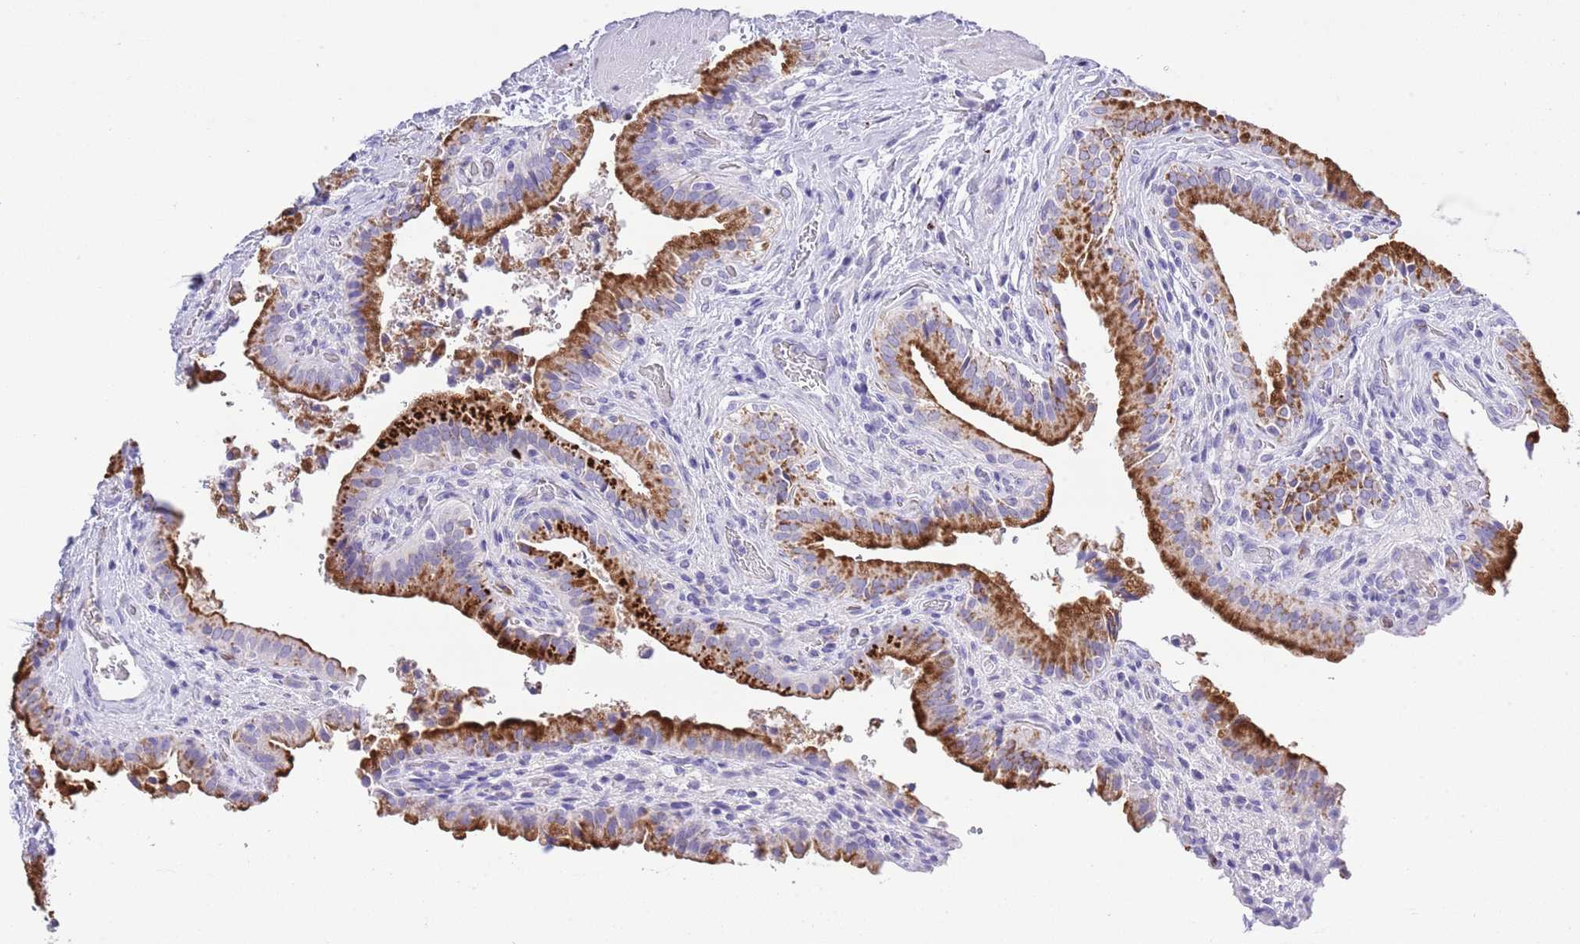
{"staining": {"intensity": "strong", "quantity": "25%-75%", "location": "cytoplasmic/membranous"}, "tissue": "gallbladder", "cell_type": "Glandular cells", "image_type": "normal", "snomed": [{"axis": "morphology", "description": "Normal tissue, NOS"}, {"axis": "topography", "description": "Gallbladder"}], "caption": "Immunohistochemistry image of unremarkable gallbladder: gallbladder stained using immunohistochemistry demonstrates high levels of strong protein expression localized specifically in the cytoplasmic/membranous of glandular cells, appearing as a cytoplasmic/membranous brown color.", "gene": "OR2Z1", "patient": {"sex": "male", "age": 24}}